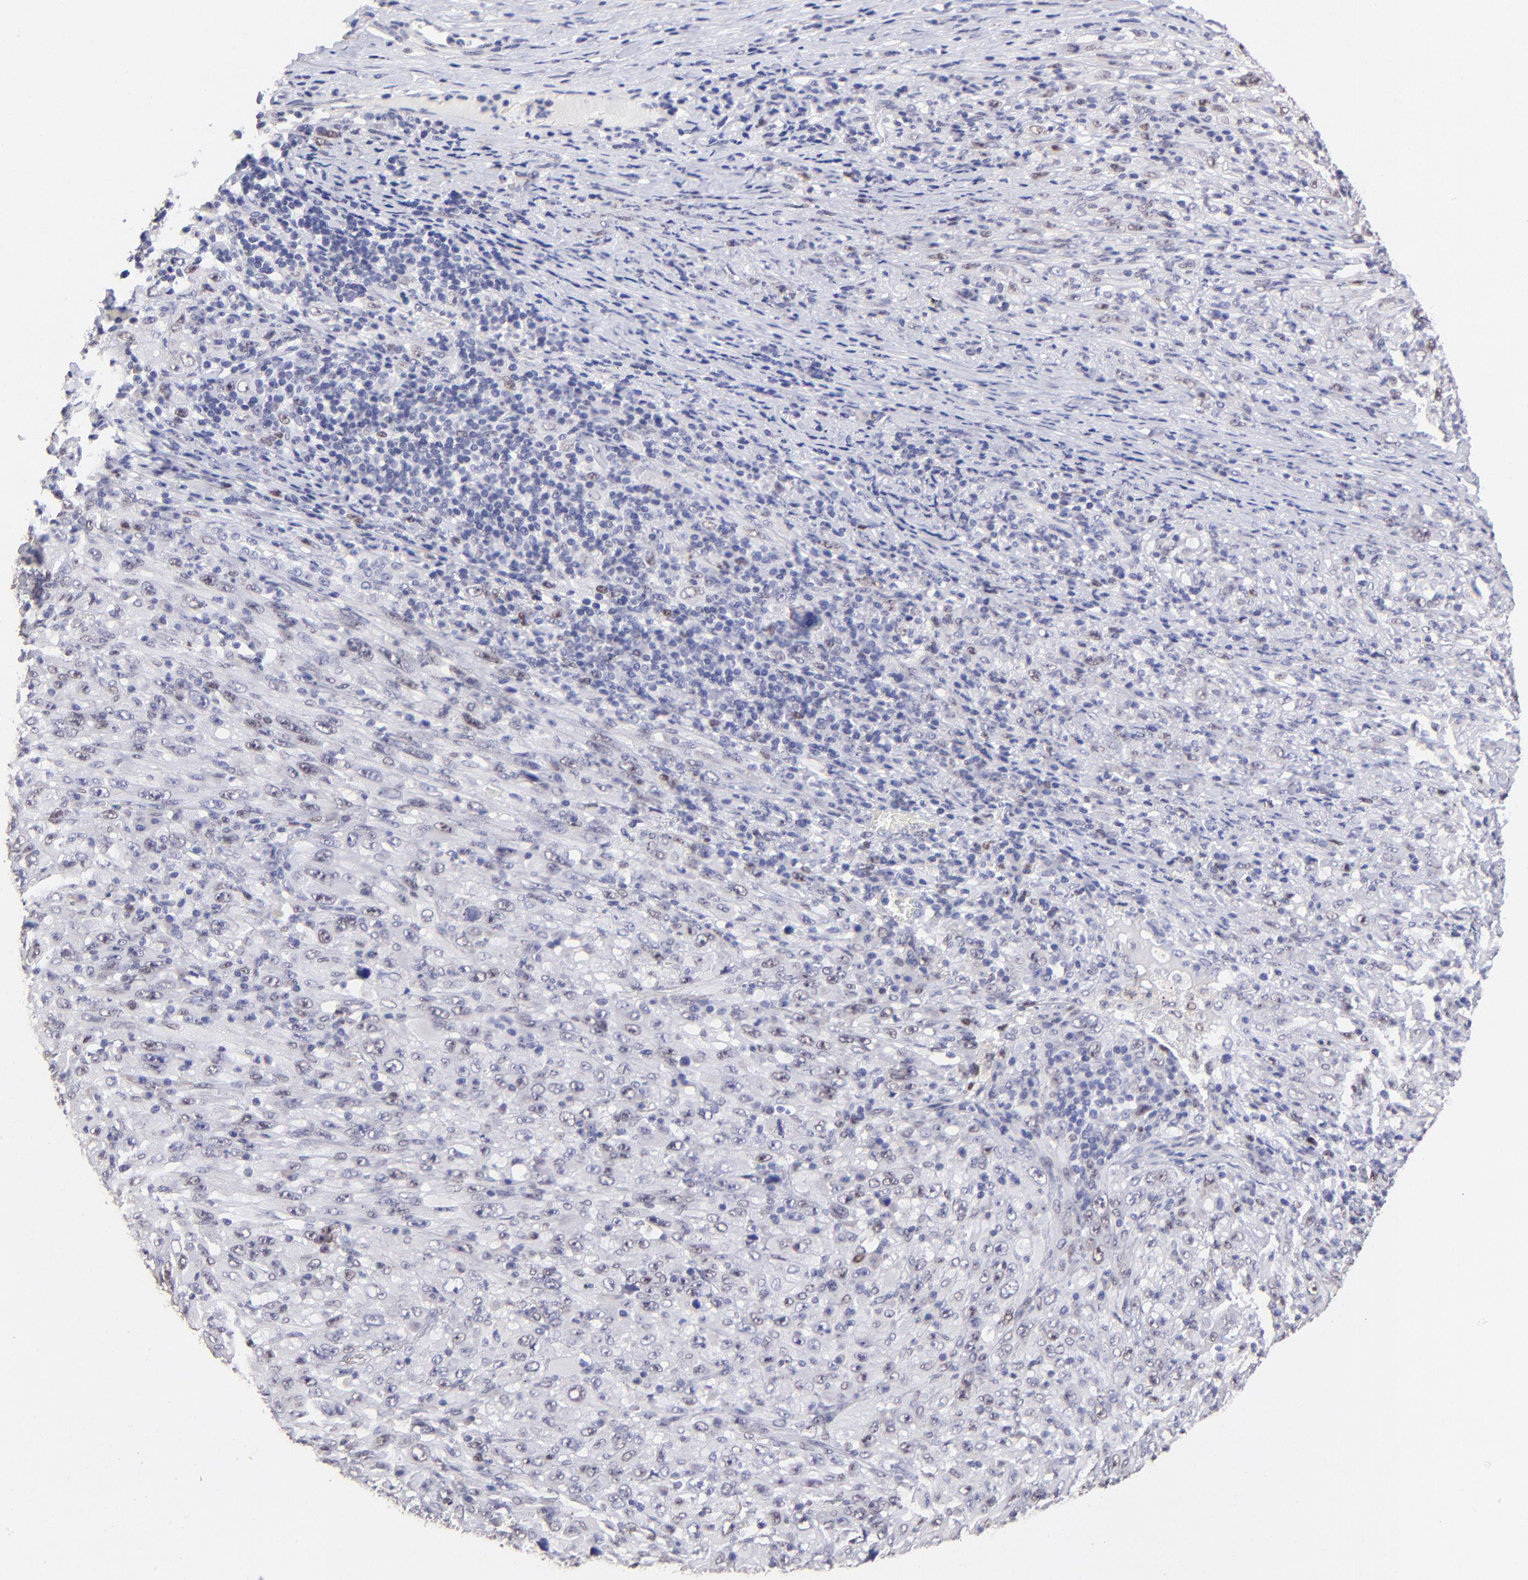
{"staining": {"intensity": "weak", "quantity": "<25%", "location": "nuclear"}, "tissue": "melanoma", "cell_type": "Tumor cells", "image_type": "cancer", "snomed": [{"axis": "morphology", "description": "Malignant melanoma, Metastatic site"}, {"axis": "topography", "description": "Skin"}], "caption": "Malignant melanoma (metastatic site) stained for a protein using immunohistochemistry shows no expression tumor cells.", "gene": "DNMT1", "patient": {"sex": "female", "age": 56}}